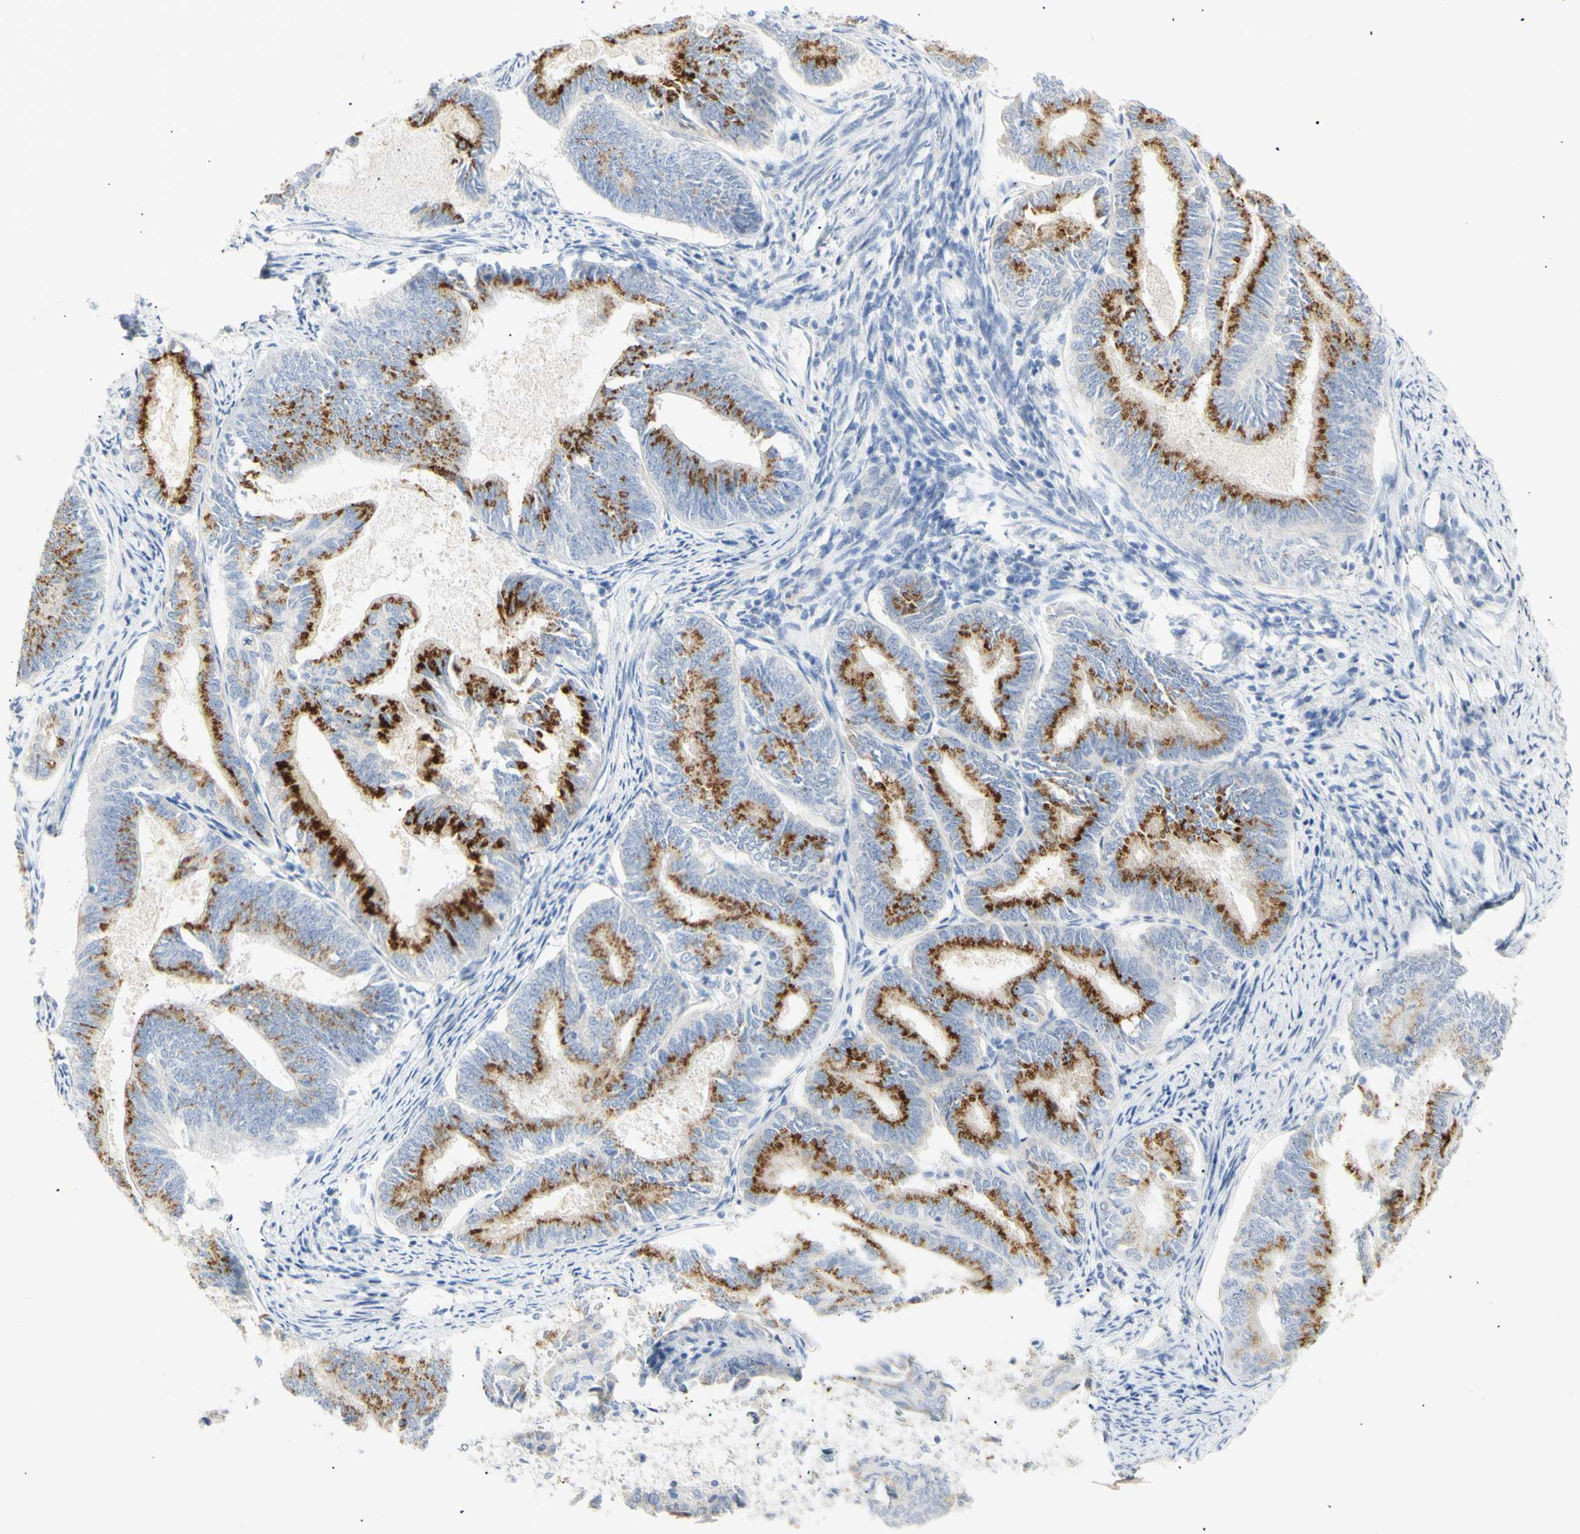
{"staining": {"intensity": "strong", "quantity": "25%-75%", "location": "cytoplasmic/membranous"}, "tissue": "endometrial cancer", "cell_type": "Tumor cells", "image_type": "cancer", "snomed": [{"axis": "morphology", "description": "Adenocarcinoma, NOS"}, {"axis": "topography", "description": "Endometrium"}], "caption": "Strong cytoplasmic/membranous expression is present in approximately 25%-75% of tumor cells in adenocarcinoma (endometrial). (IHC, brightfield microscopy, high magnification).", "gene": "B4GALNT3", "patient": {"sex": "female", "age": 86}}